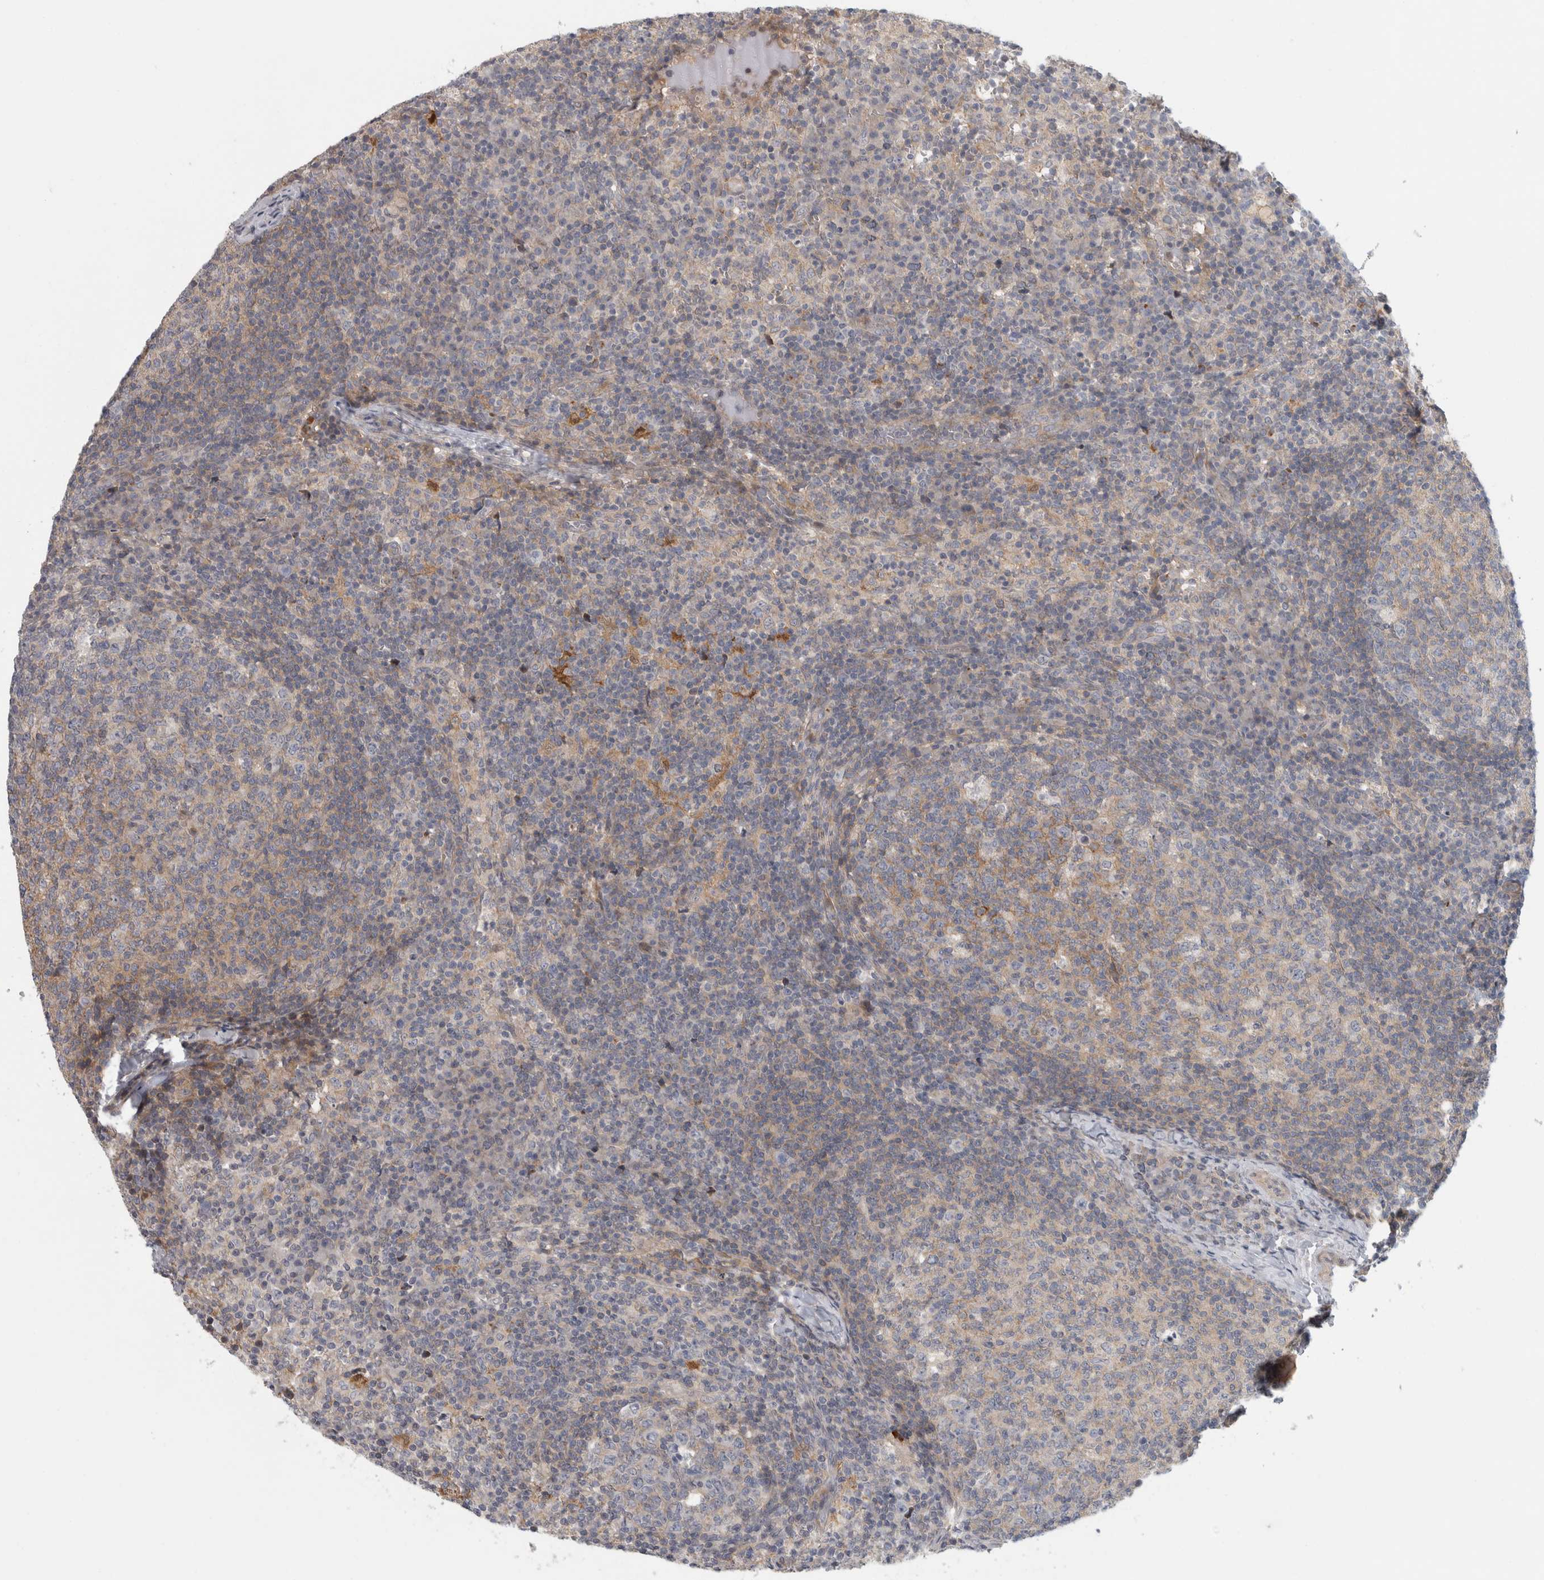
{"staining": {"intensity": "moderate", "quantity": "25%-75%", "location": "cytoplasmic/membranous"}, "tissue": "lymph node", "cell_type": "Germinal center cells", "image_type": "normal", "snomed": [{"axis": "morphology", "description": "Normal tissue, NOS"}, {"axis": "morphology", "description": "Inflammation, NOS"}, {"axis": "topography", "description": "Lymph node"}], "caption": "Immunohistochemistry (IHC) (DAB) staining of unremarkable human lymph node shows moderate cytoplasmic/membranous protein staining in about 25%-75% of germinal center cells.", "gene": "ZNF804B", "patient": {"sex": "male", "age": 55}}